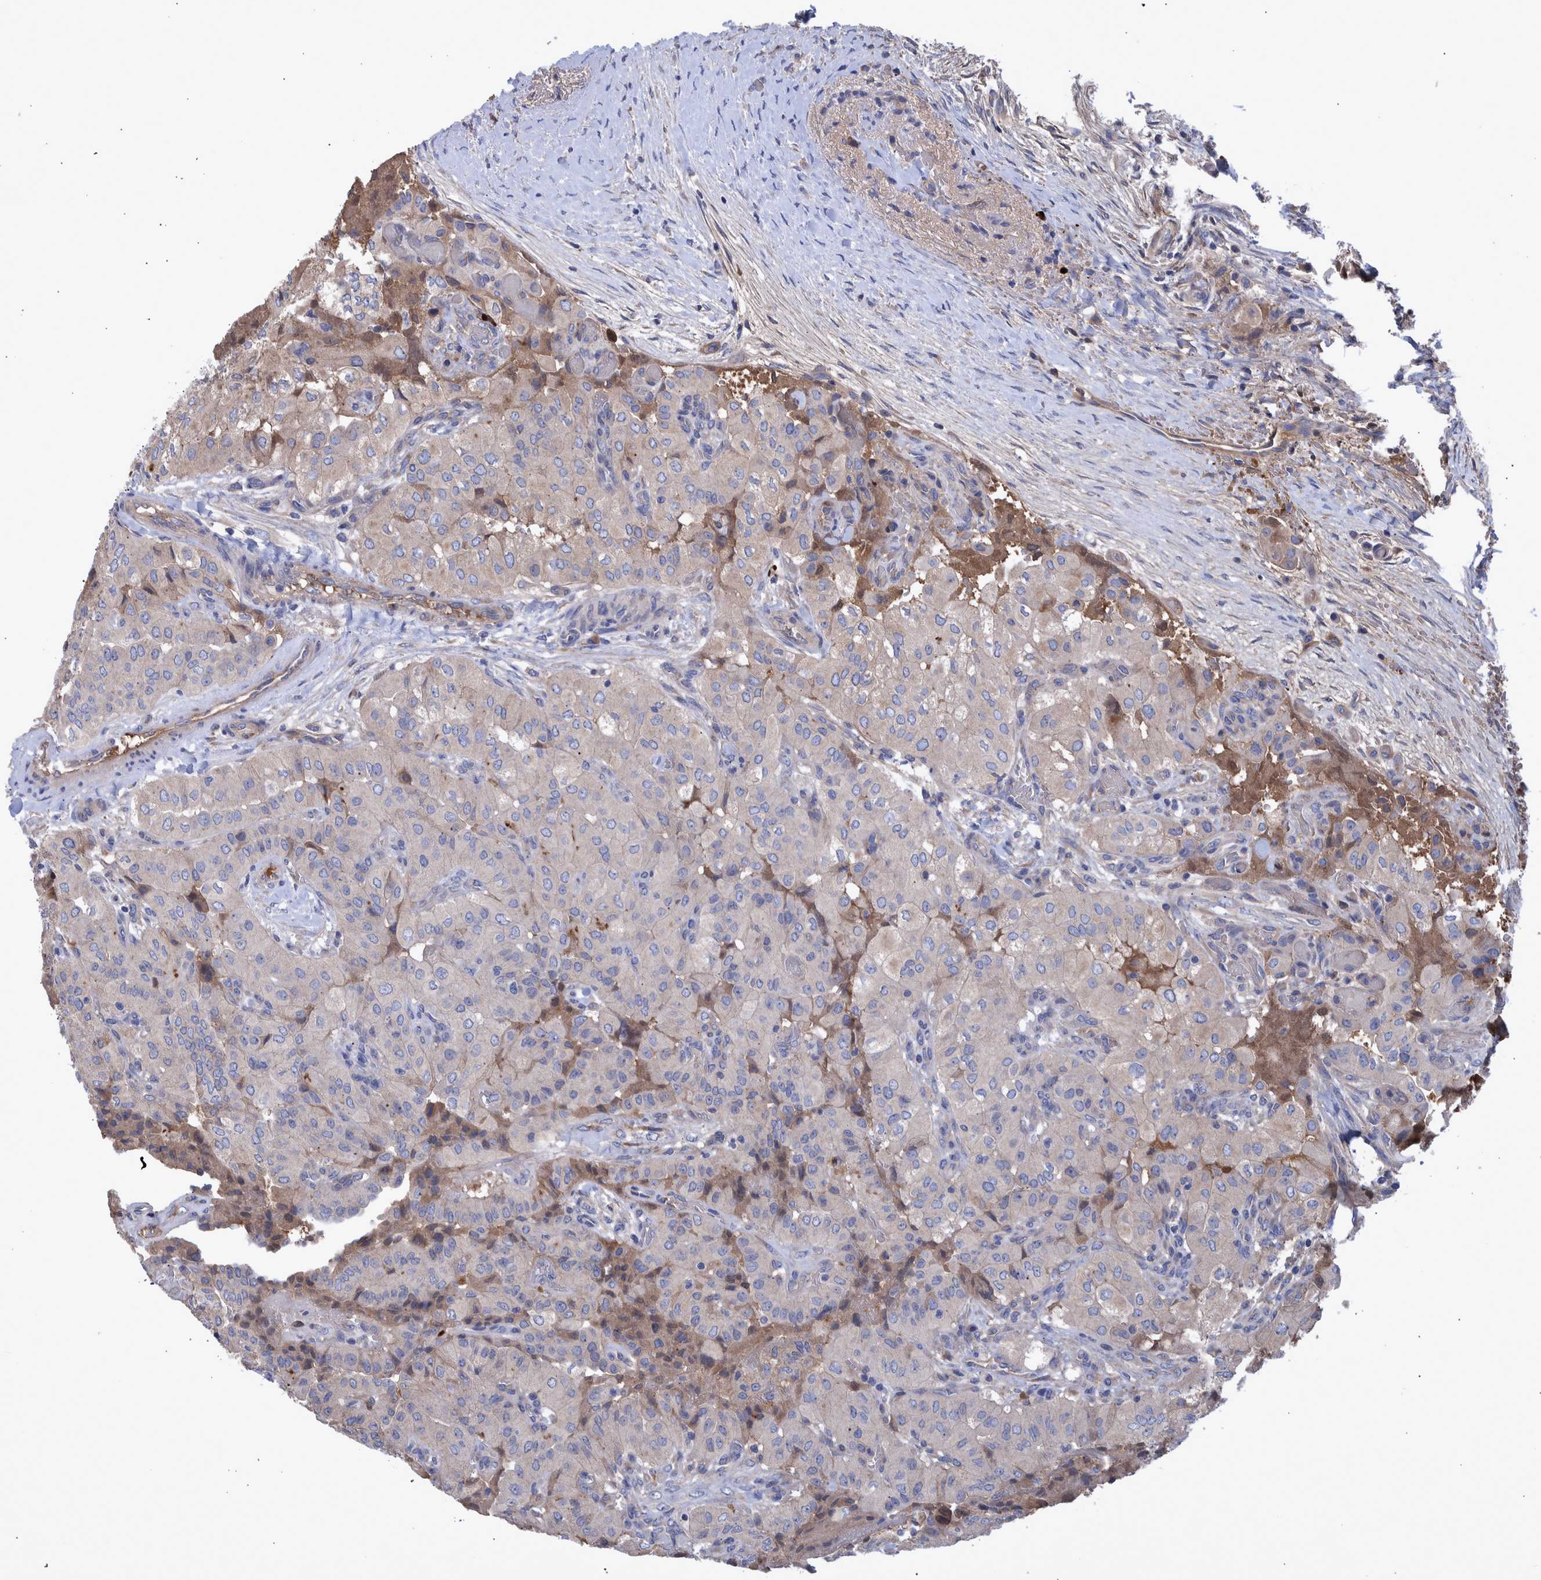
{"staining": {"intensity": "negative", "quantity": "none", "location": "none"}, "tissue": "thyroid cancer", "cell_type": "Tumor cells", "image_type": "cancer", "snomed": [{"axis": "morphology", "description": "Papillary adenocarcinoma, NOS"}, {"axis": "topography", "description": "Thyroid gland"}], "caption": "The immunohistochemistry micrograph has no significant positivity in tumor cells of thyroid cancer (papillary adenocarcinoma) tissue. The staining was performed using DAB (3,3'-diaminobenzidine) to visualize the protein expression in brown, while the nuclei were stained in blue with hematoxylin (Magnification: 20x).", "gene": "DLL4", "patient": {"sex": "female", "age": 59}}